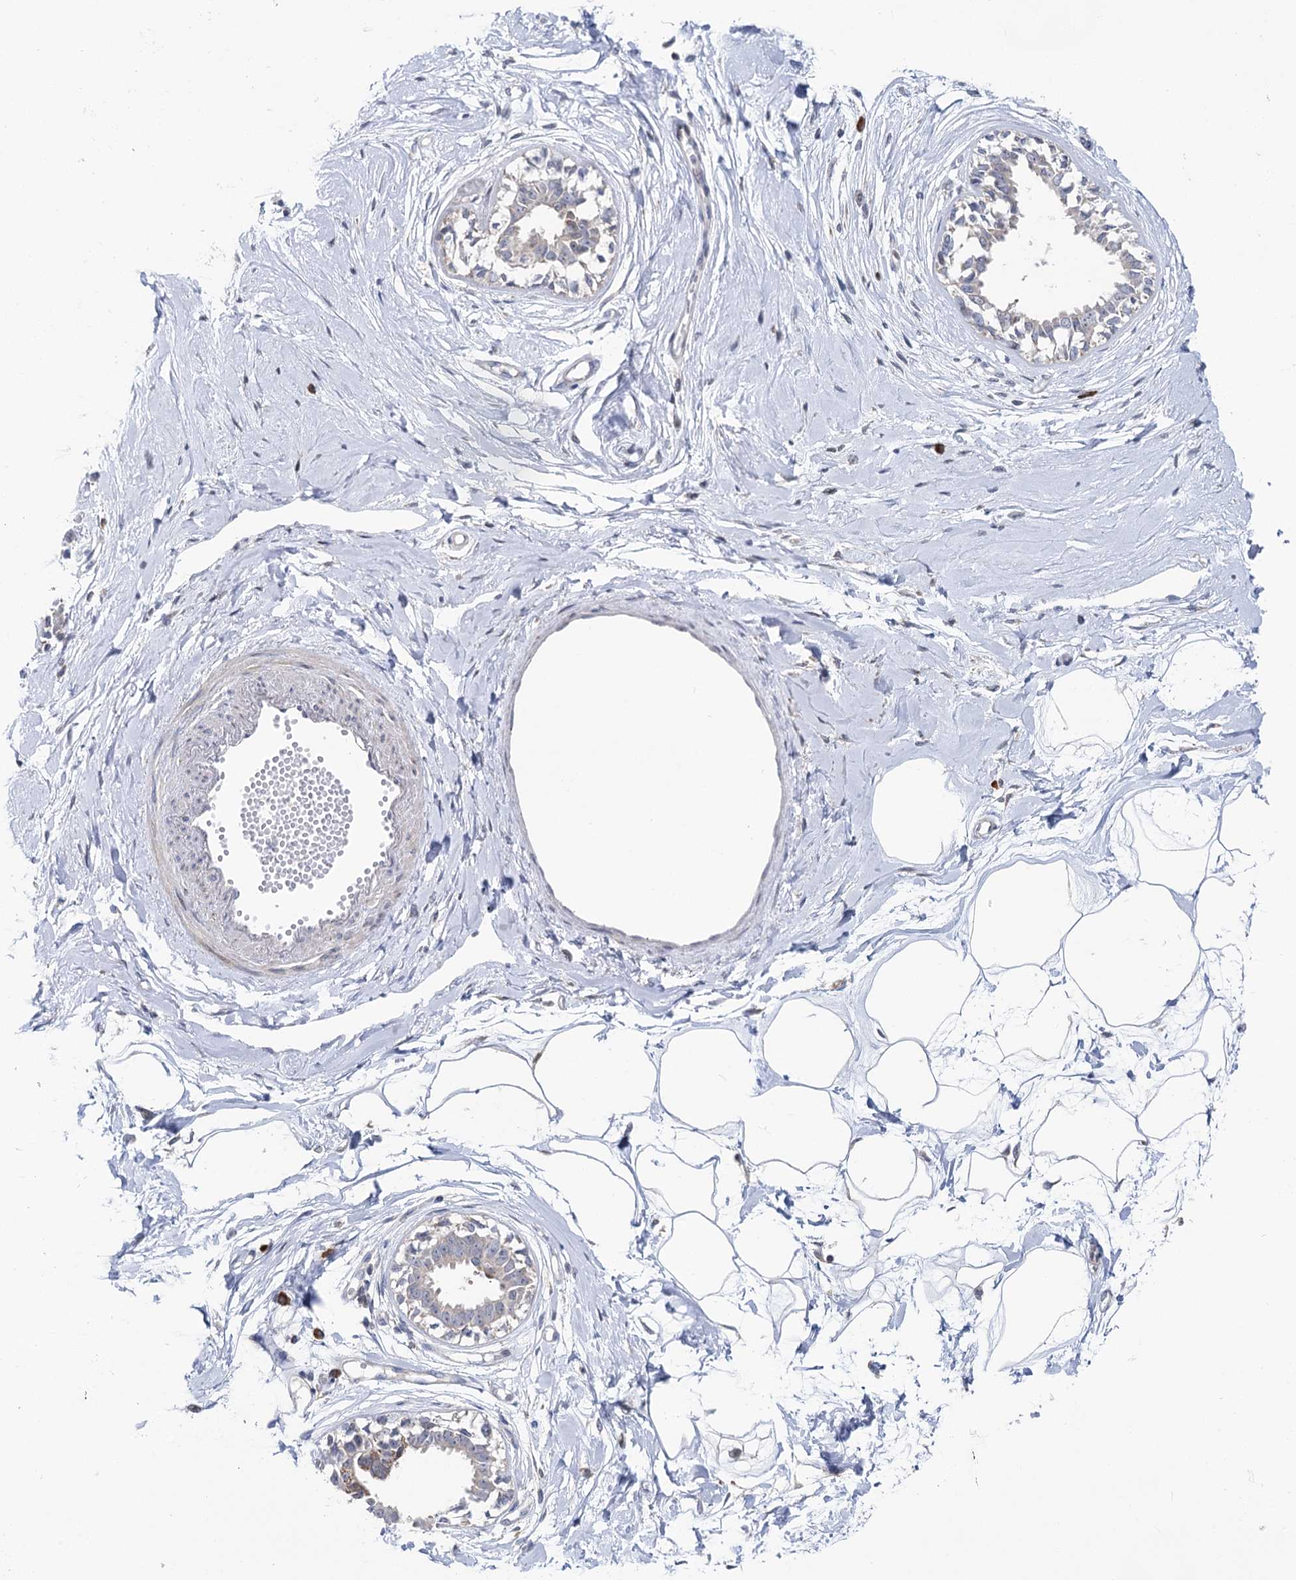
{"staining": {"intensity": "negative", "quantity": "none", "location": "none"}, "tissue": "breast", "cell_type": "Adipocytes", "image_type": "normal", "snomed": [{"axis": "morphology", "description": "Normal tissue, NOS"}, {"axis": "topography", "description": "Breast"}], "caption": "A histopathology image of human breast is negative for staining in adipocytes. (DAB immunohistochemistry (IHC), high magnification).", "gene": "PTGR1", "patient": {"sex": "female", "age": 45}}